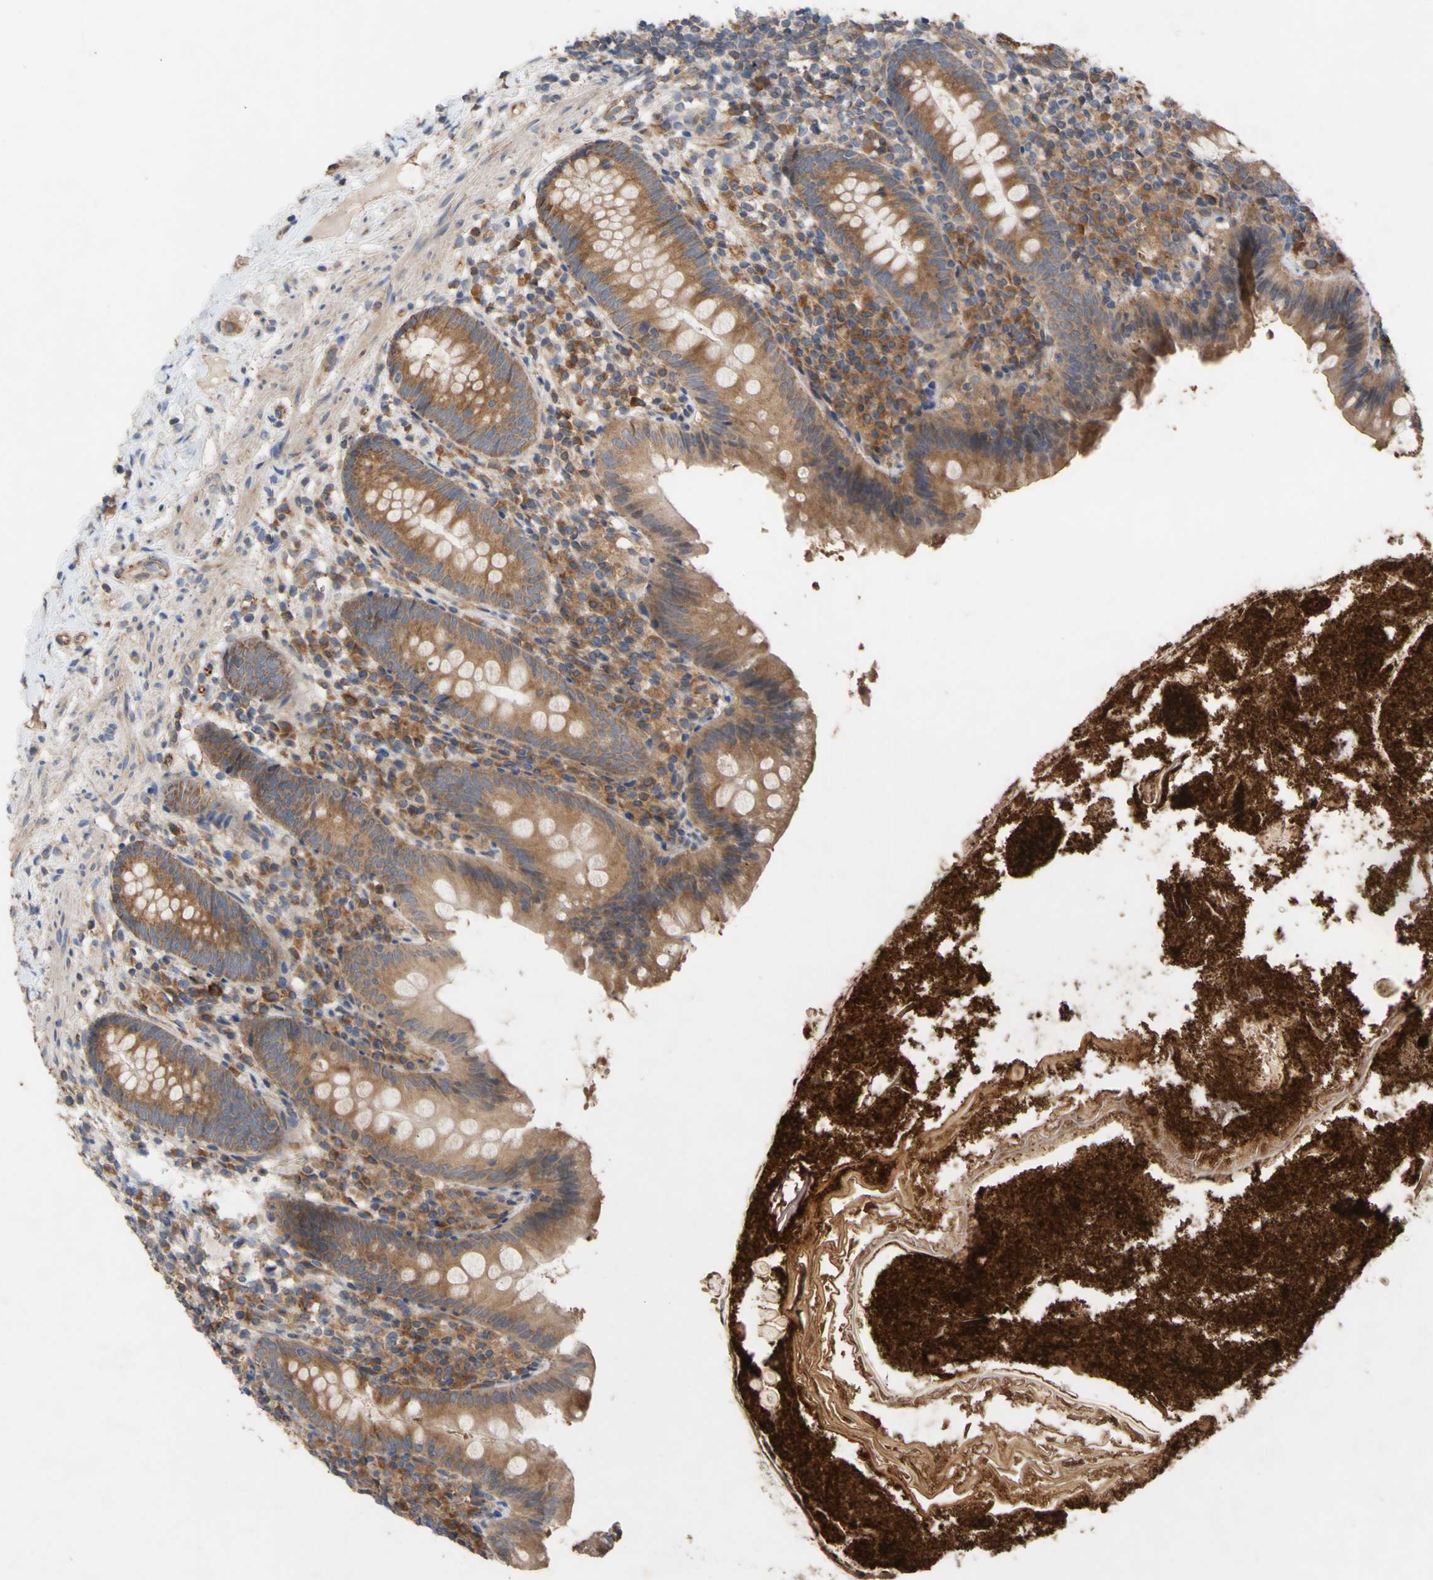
{"staining": {"intensity": "moderate", "quantity": ">75%", "location": "cytoplasmic/membranous"}, "tissue": "appendix", "cell_type": "Glandular cells", "image_type": "normal", "snomed": [{"axis": "morphology", "description": "Normal tissue, NOS"}, {"axis": "topography", "description": "Appendix"}], "caption": "Protein positivity by IHC reveals moderate cytoplasmic/membranous expression in about >75% of glandular cells in normal appendix.", "gene": "EIF2S3", "patient": {"sex": "male", "age": 52}}